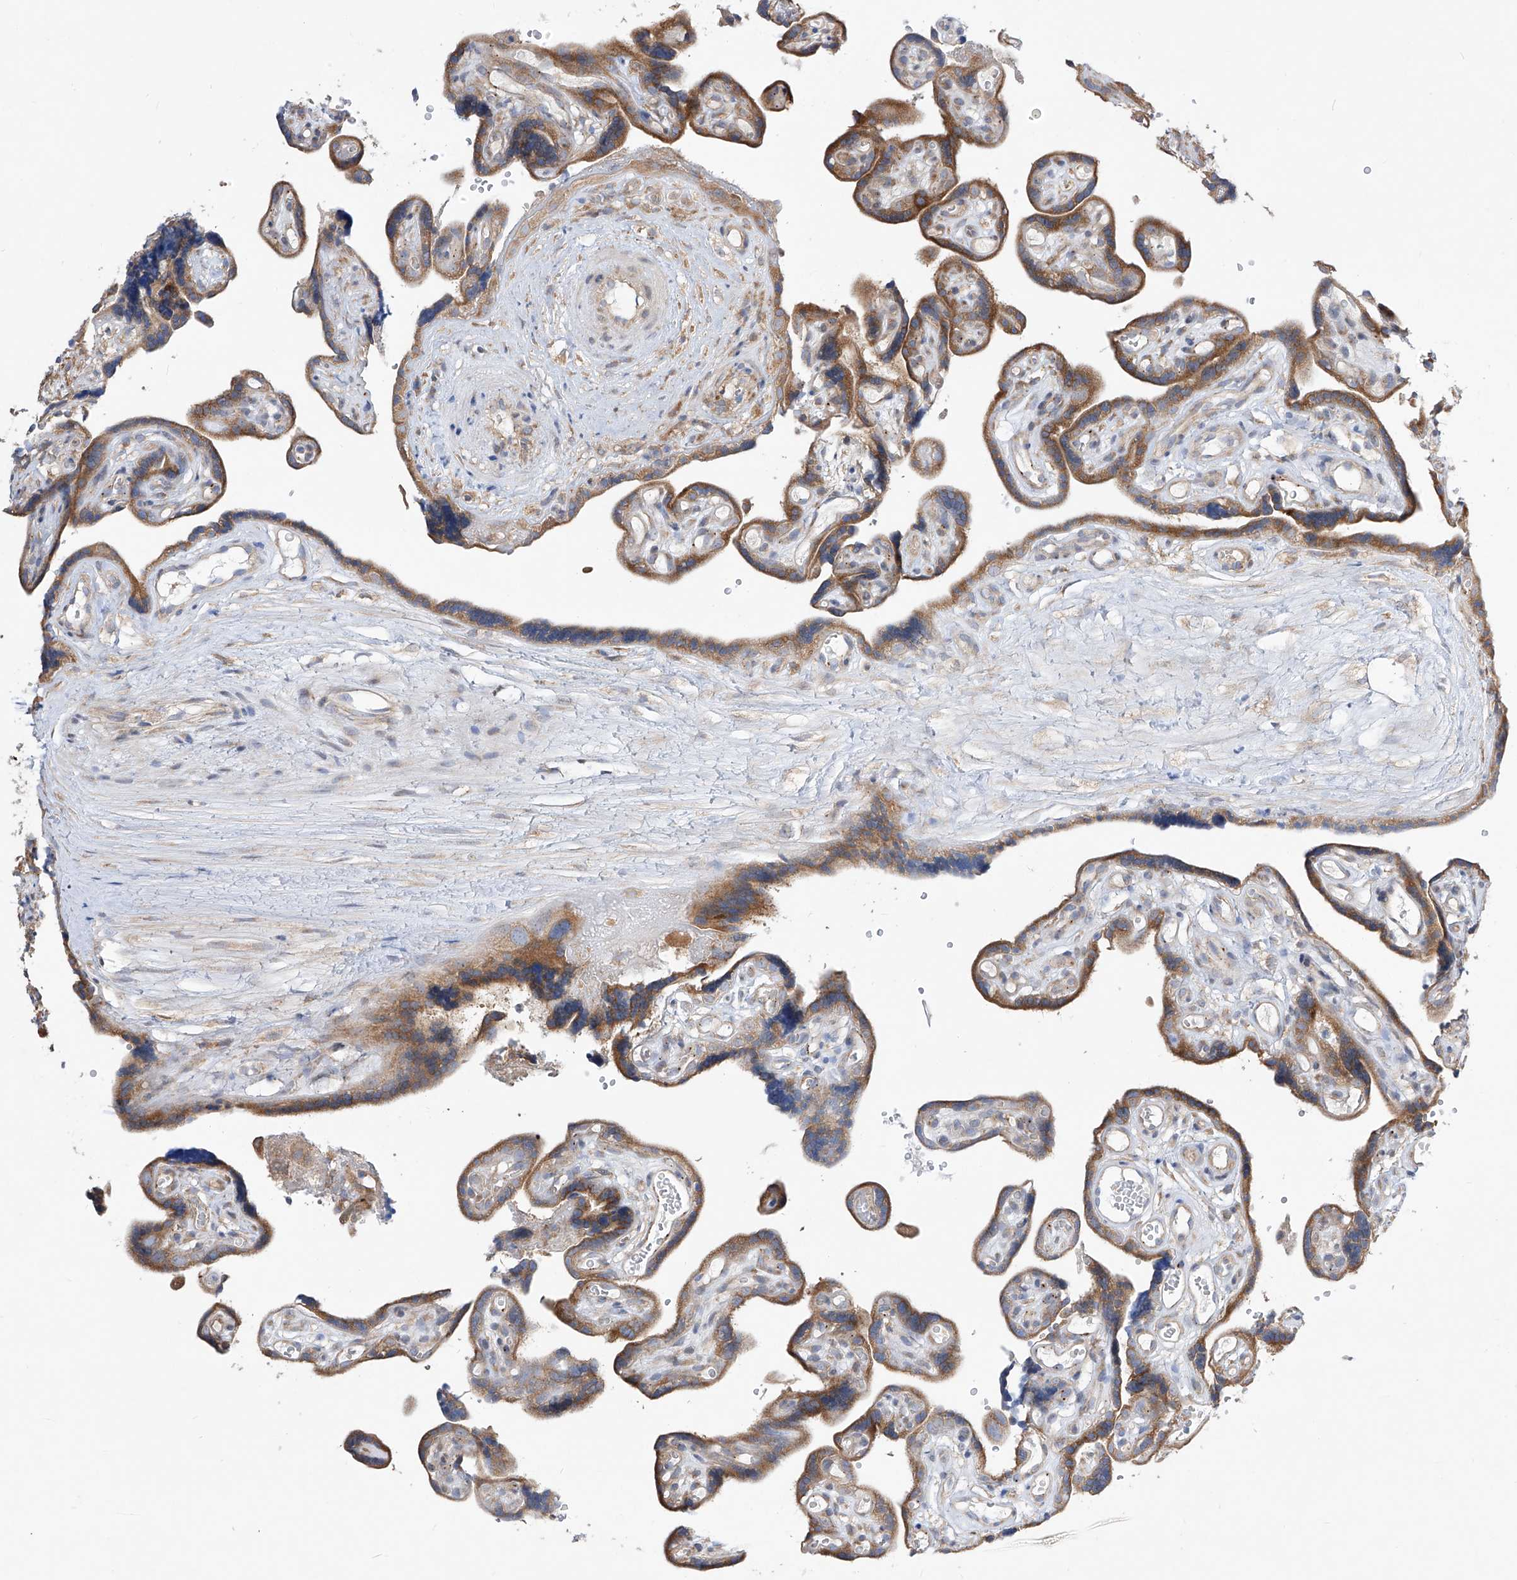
{"staining": {"intensity": "moderate", "quantity": ">75%", "location": "cytoplasmic/membranous"}, "tissue": "placenta", "cell_type": "Decidual cells", "image_type": "normal", "snomed": [{"axis": "morphology", "description": "Normal tissue, NOS"}, {"axis": "topography", "description": "Placenta"}], "caption": "This is a micrograph of immunohistochemistry staining of normal placenta, which shows moderate positivity in the cytoplasmic/membranous of decidual cells.", "gene": "UFL1", "patient": {"sex": "female", "age": 30}}